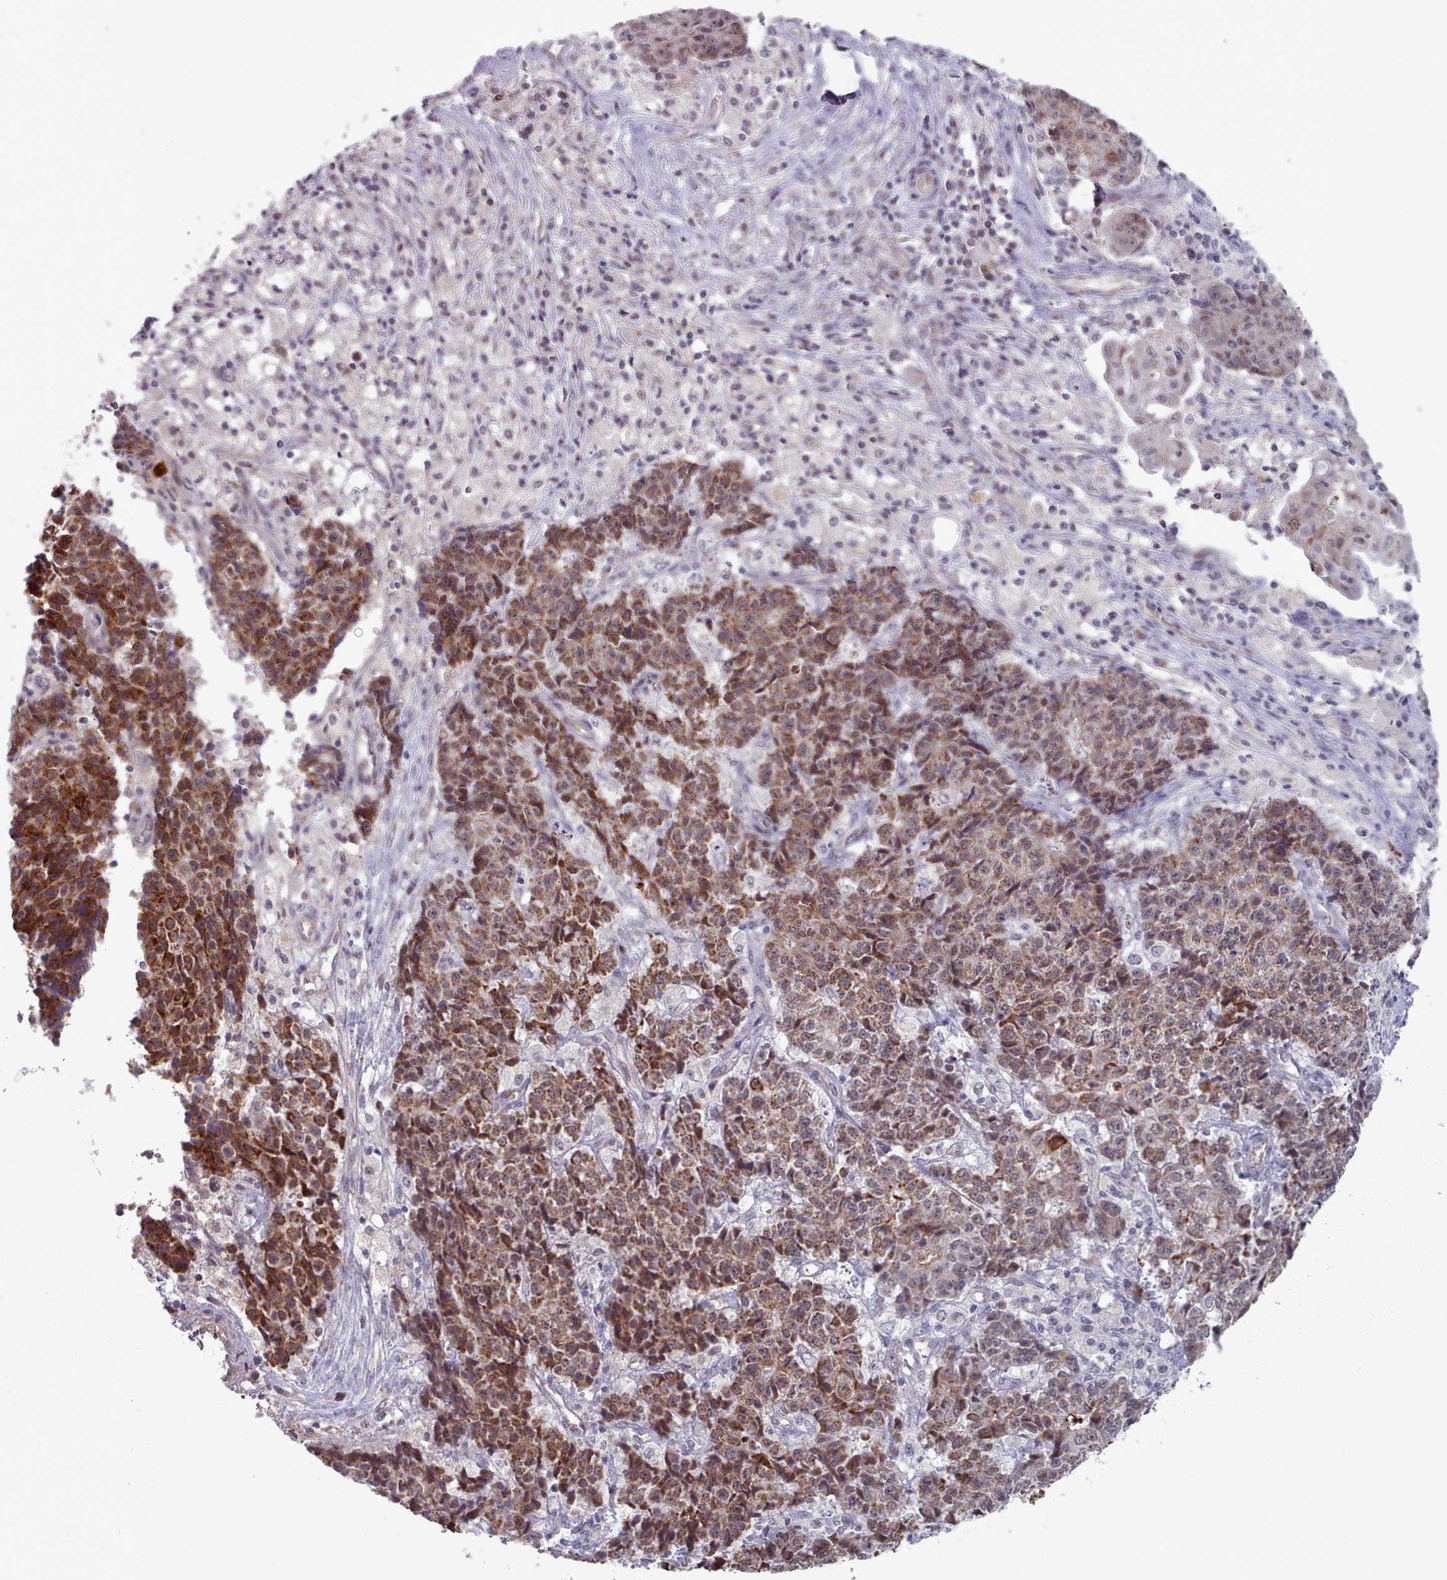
{"staining": {"intensity": "moderate", "quantity": ">75%", "location": "cytoplasmic/membranous,nuclear"}, "tissue": "ovarian cancer", "cell_type": "Tumor cells", "image_type": "cancer", "snomed": [{"axis": "morphology", "description": "Carcinoma, endometroid"}, {"axis": "topography", "description": "Ovary"}], "caption": "Tumor cells exhibit moderate cytoplasmic/membranous and nuclear expression in about >75% of cells in ovarian cancer (endometroid carcinoma).", "gene": "TRARG1", "patient": {"sex": "female", "age": 42}}